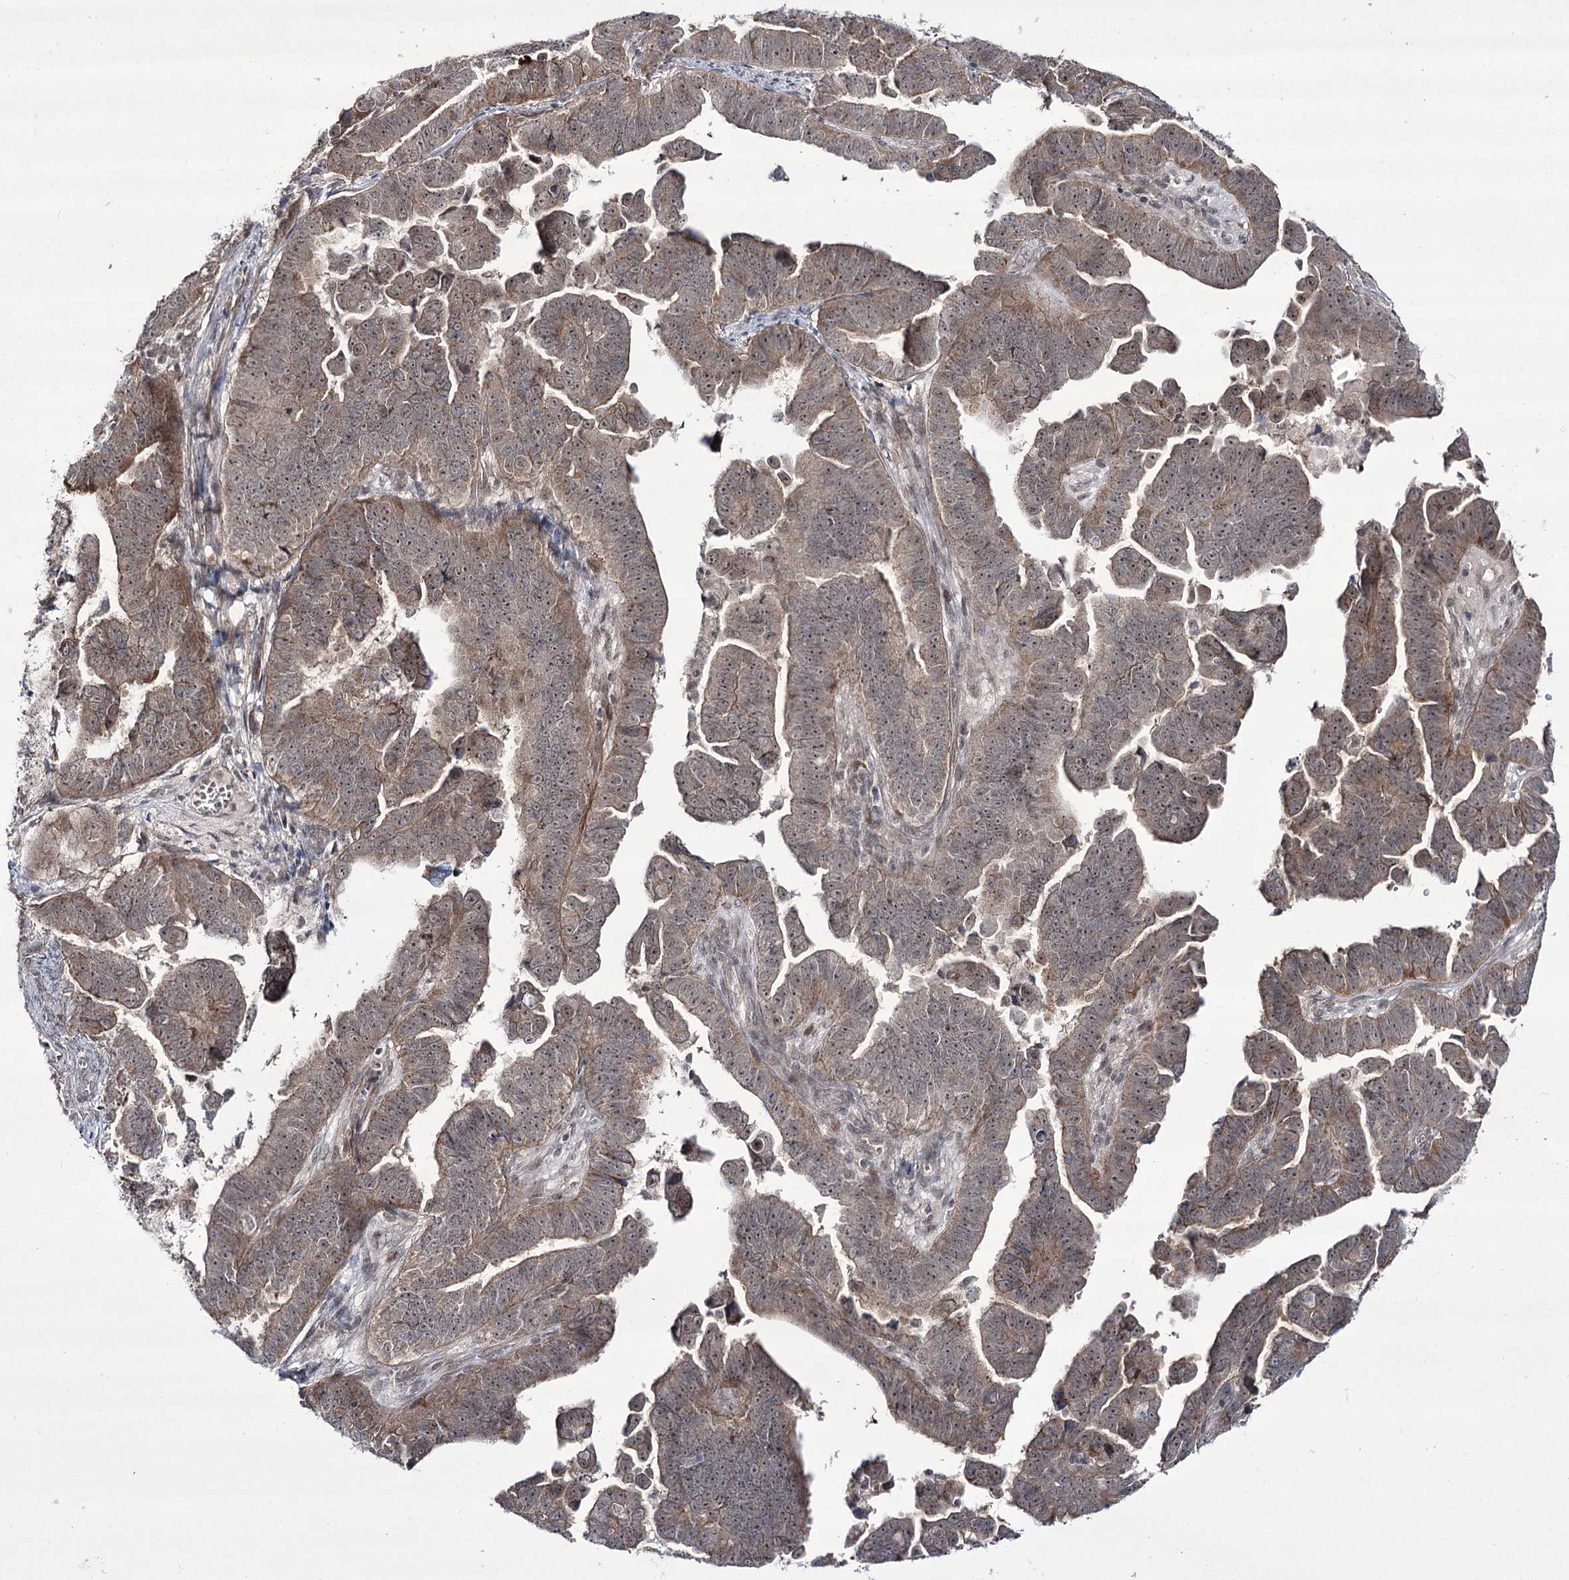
{"staining": {"intensity": "moderate", "quantity": ">75%", "location": "cytoplasmic/membranous,nuclear"}, "tissue": "endometrial cancer", "cell_type": "Tumor cells", "image_type": "cancer", "snomed": [{"axis": "morphology", "description": "Adenocarcinoma, NOS"}, {"axis": "topography", "description": "Endometrium"}], "caption": "An immunohistochemistry (IHC) image of neoplastic tissue is shown. Protein staining in brown highlights moderate cytoplasmic/membranous and nuclear positivity in endometrial adenocarcinoma within tumor cells.", "gene": "HOXC11", "patient": {"sex": "female", "age": 75}}